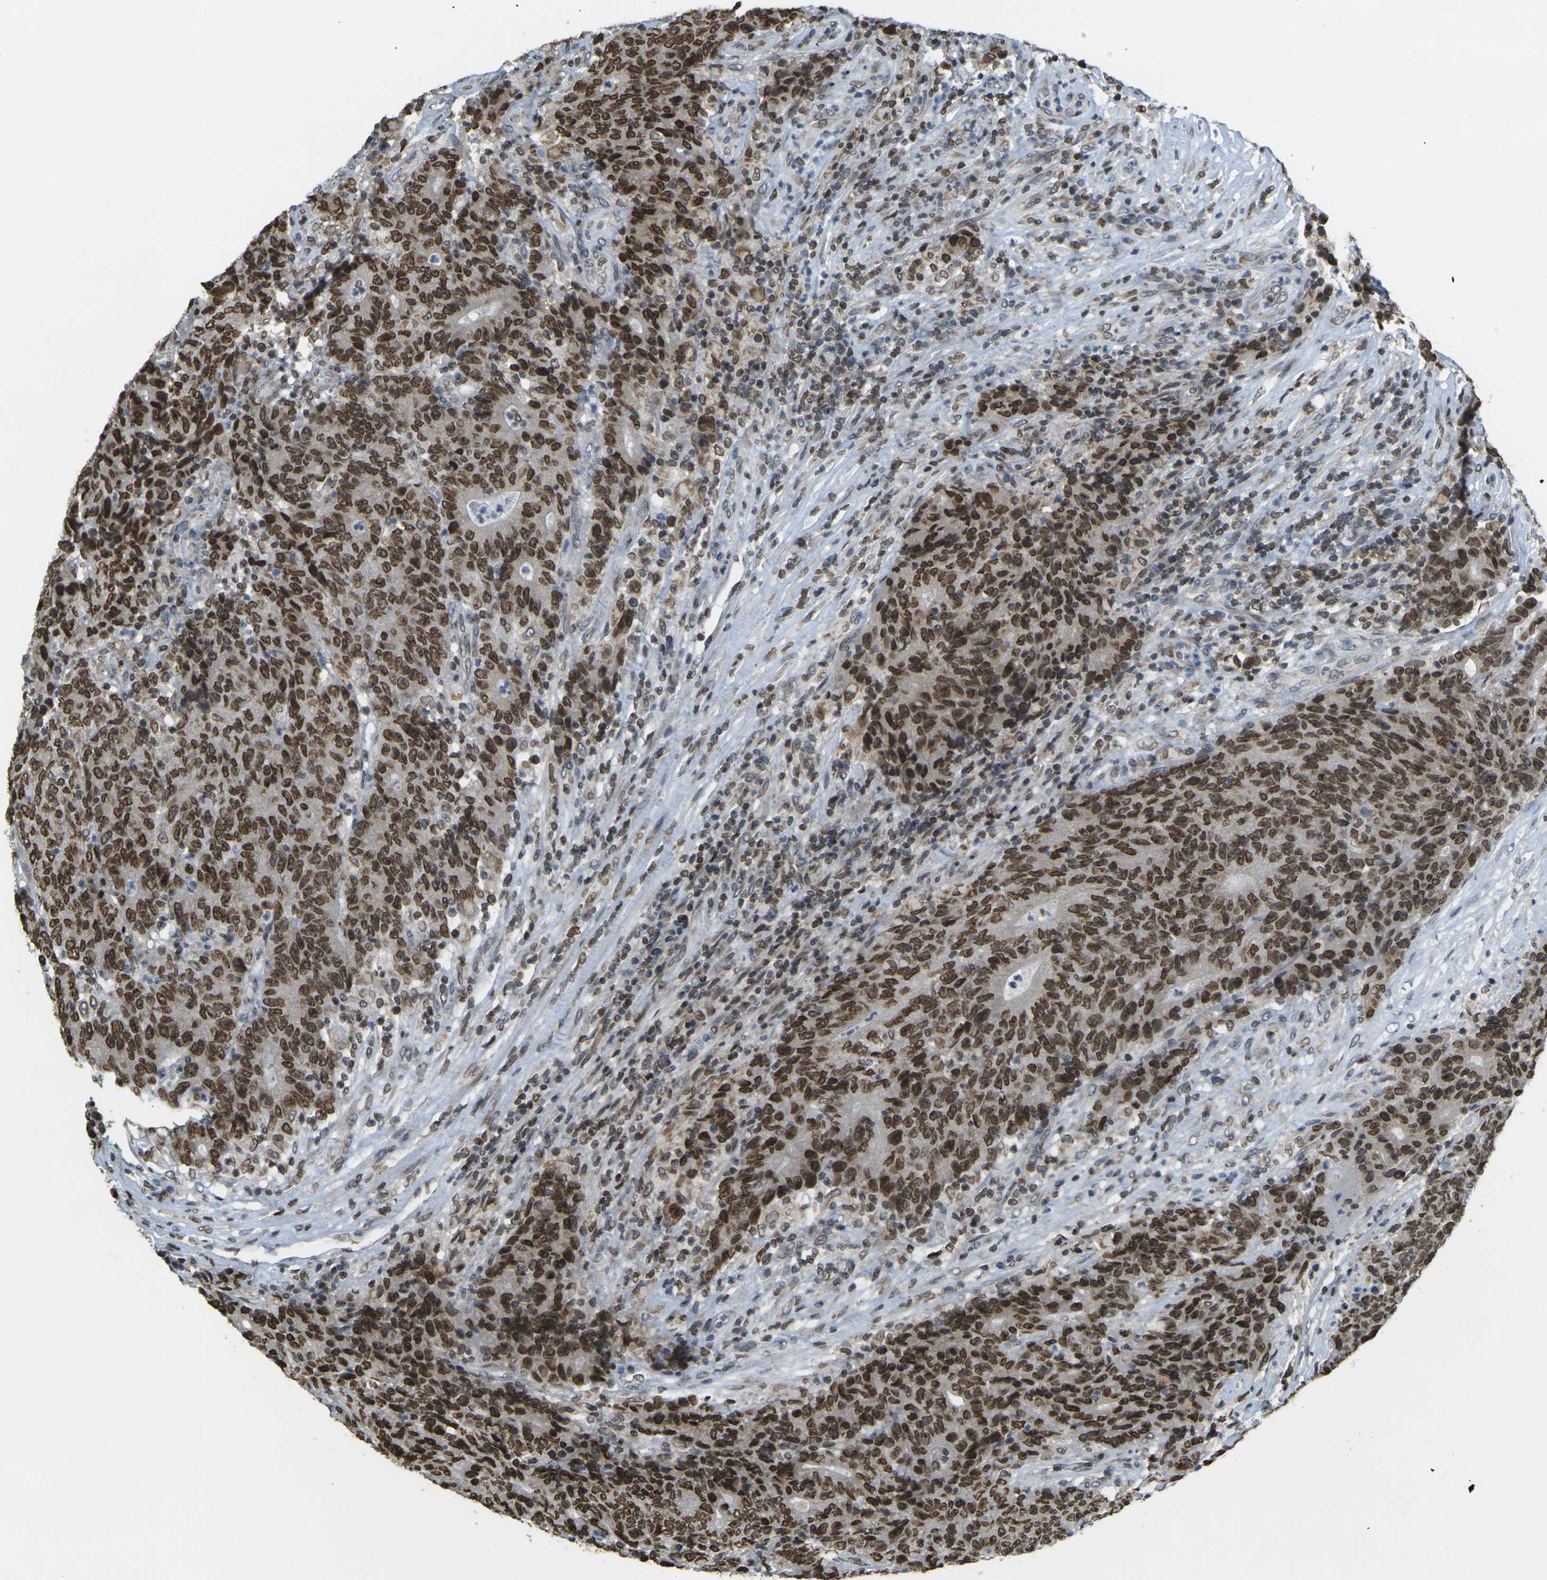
{"staining": {"intensity": "strong", "quantity": ">75%", "location": "cytoplasmic/membranous,nuclear"}, "tissue": "colorectal cancer", "cell_type": "Tumor cells", "image_type": "cancer", "snomed": [{"axis": "morphology", "description": "Normal tissue, NOS"}, {"axis": "morphology", "description": "Adenocarcinoma, NOS"}, {"axis": "topography", "description": "Colon"}], "caption": "Immunohistochemical staining of human colorectal cancer (adenocarcinoma) demonstrates strong cytoplasmic/membranous and nuclear protein expression in about >75% of tumor cells.", "gene": "BRDT", "patient": {"sex": "female", "age": 75}}